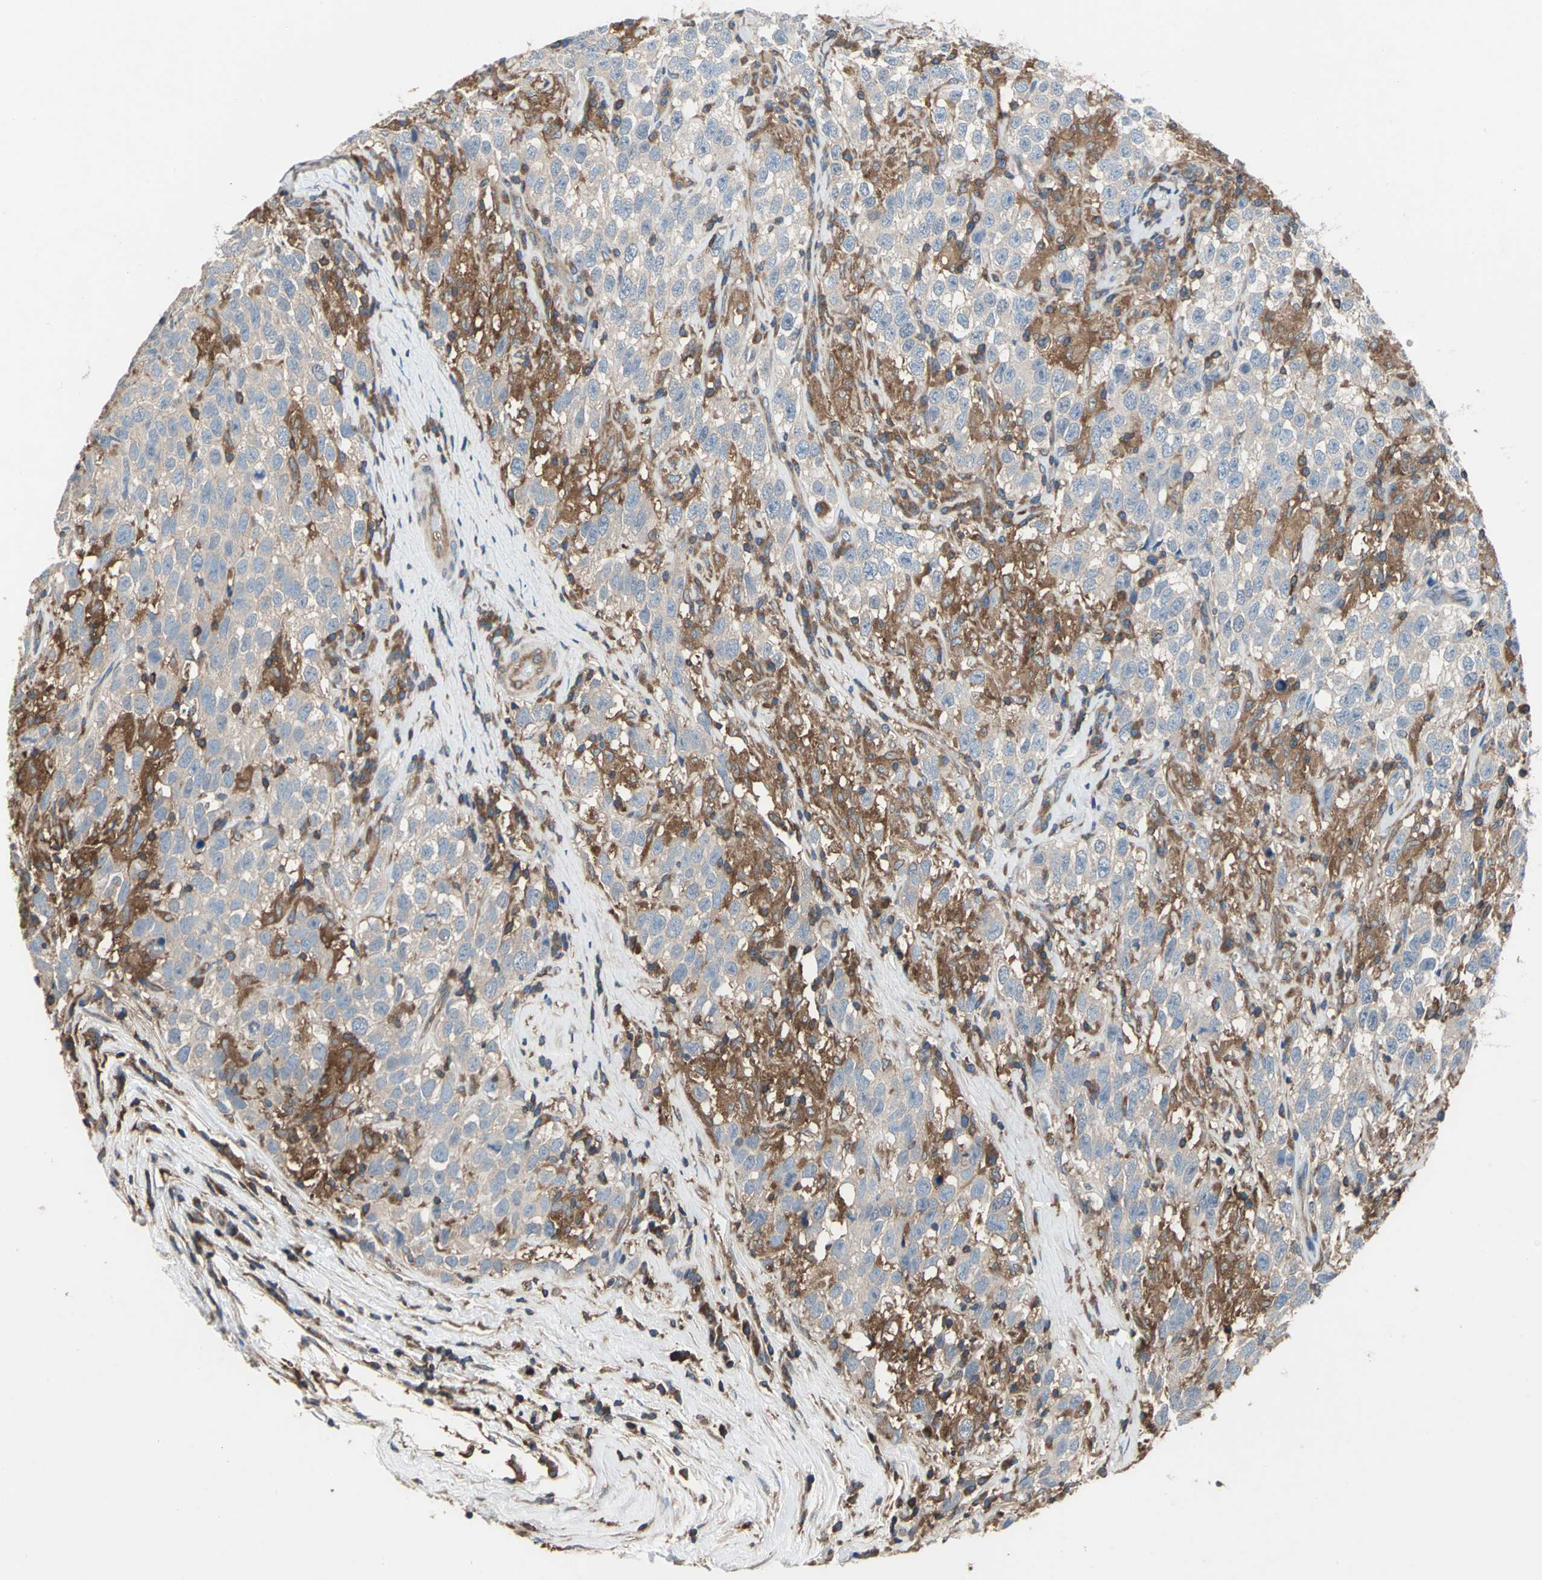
{"staining": {"intensity": "moderate", "quantity": ">75%", "location": "cytoplasmic/membranous"}, "tissue": "testis cancer", "cell_type": "Tumor cells", "image_type": "cancer", "snomed": [{"axis": "morphology", "description": "Seminoma, NOS"}, {"axis": "topography", "description": "Testis"}], "caption": "This is an image of IHC staining of seminoma (testis), which shows moderate positivity in the cytoplasmic/membranous of tumor cells.", "gene": "CAPN1", "patient": {"sex": "male", "age": 41}}